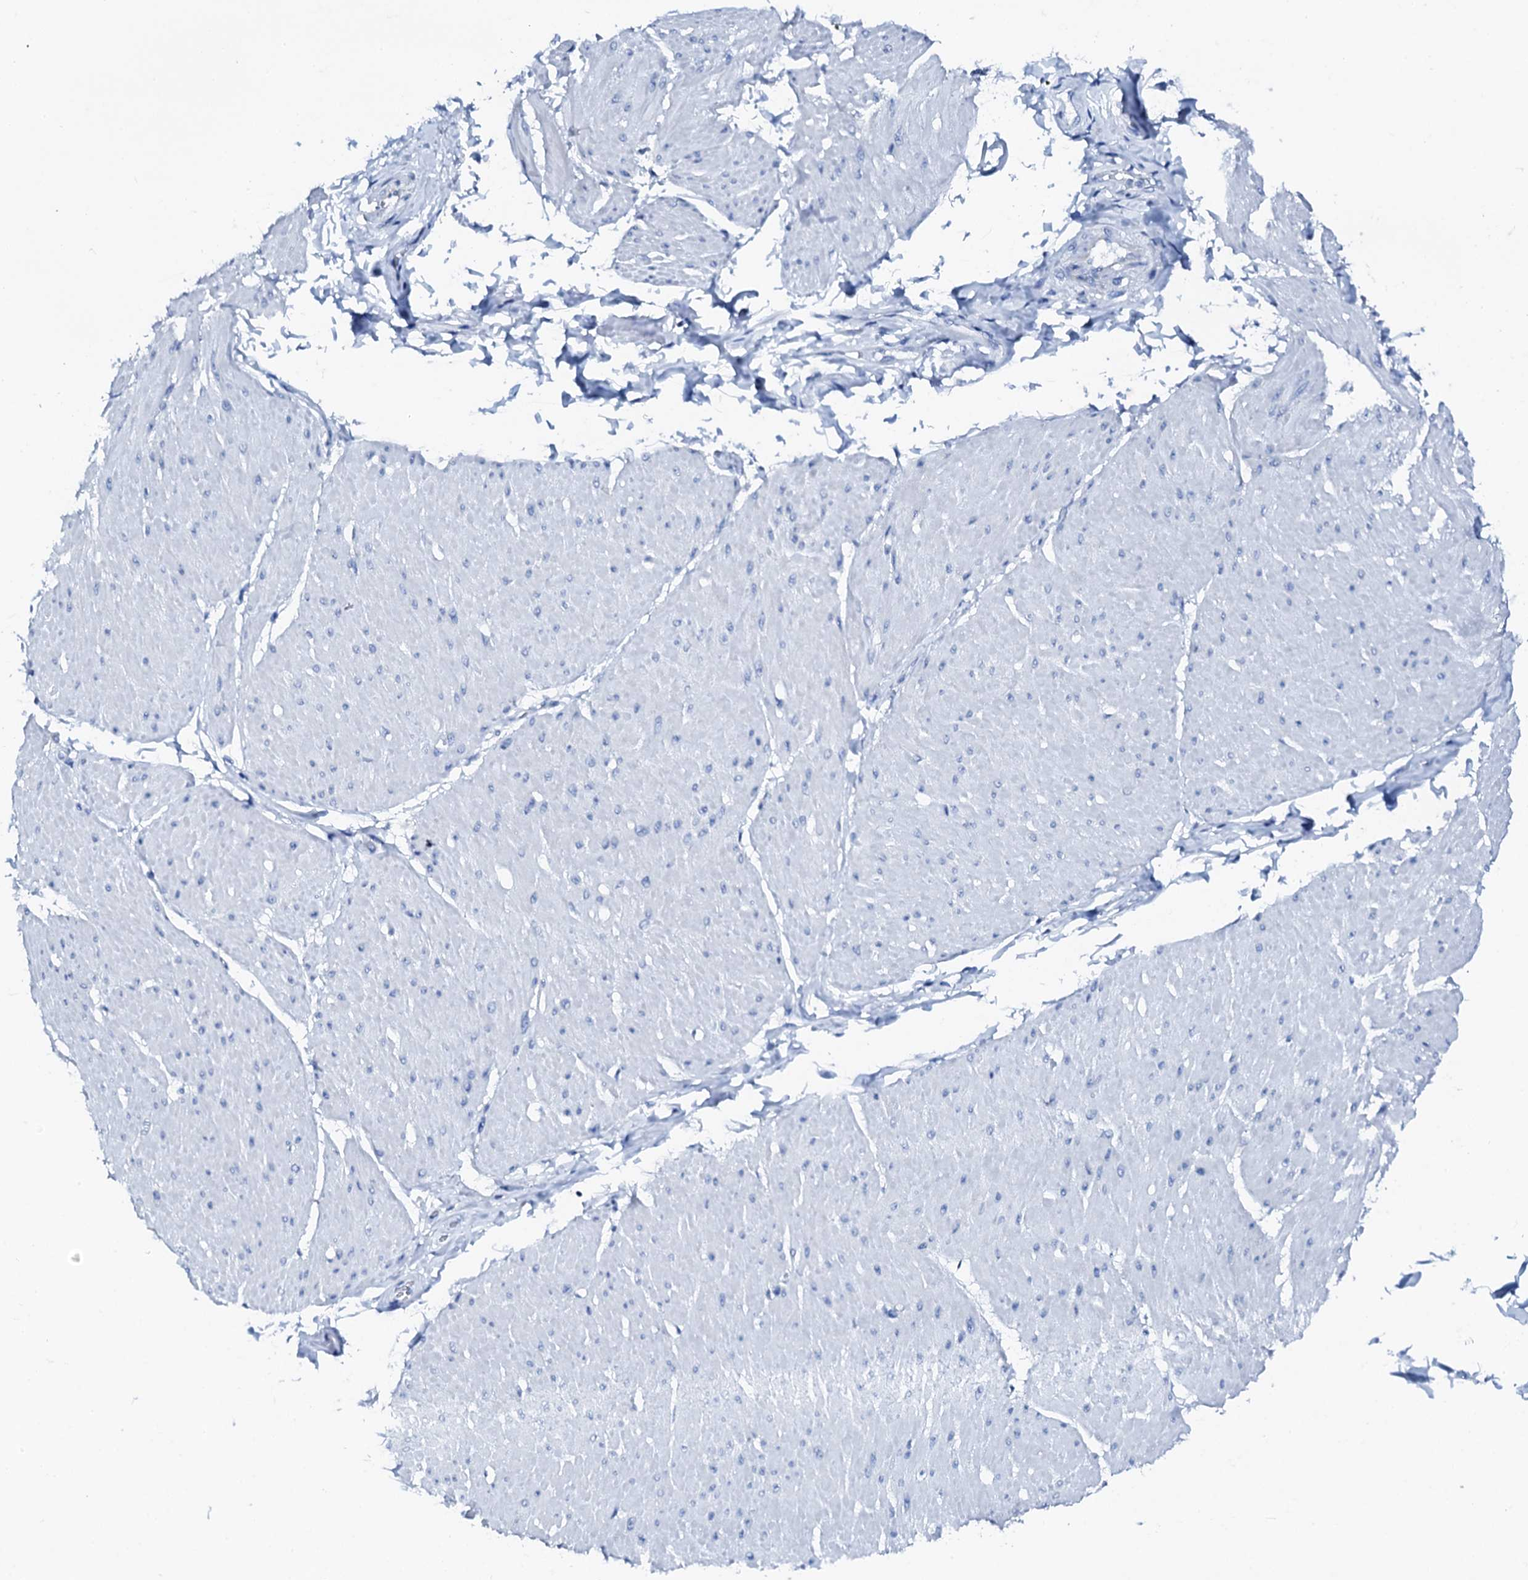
{"staining": {"intensity": "negative", "quantity": "none", "location": "none"}, "tissue": "smooth muscle", "cell_type": "Smooth muscle cells", "image_type": "normal", "snomed": [{"axis": "morphology", "description": "Urothelial carcinoma, High grade"}, {"axis": "topography", "description": "Urinary bladder"}], "caption": "The histopathology image demonstrates no staining of smooth muscle cells in benign smooth muscle.", "gene": "PTH", "patient": {"sex": "male", "age": 46}}